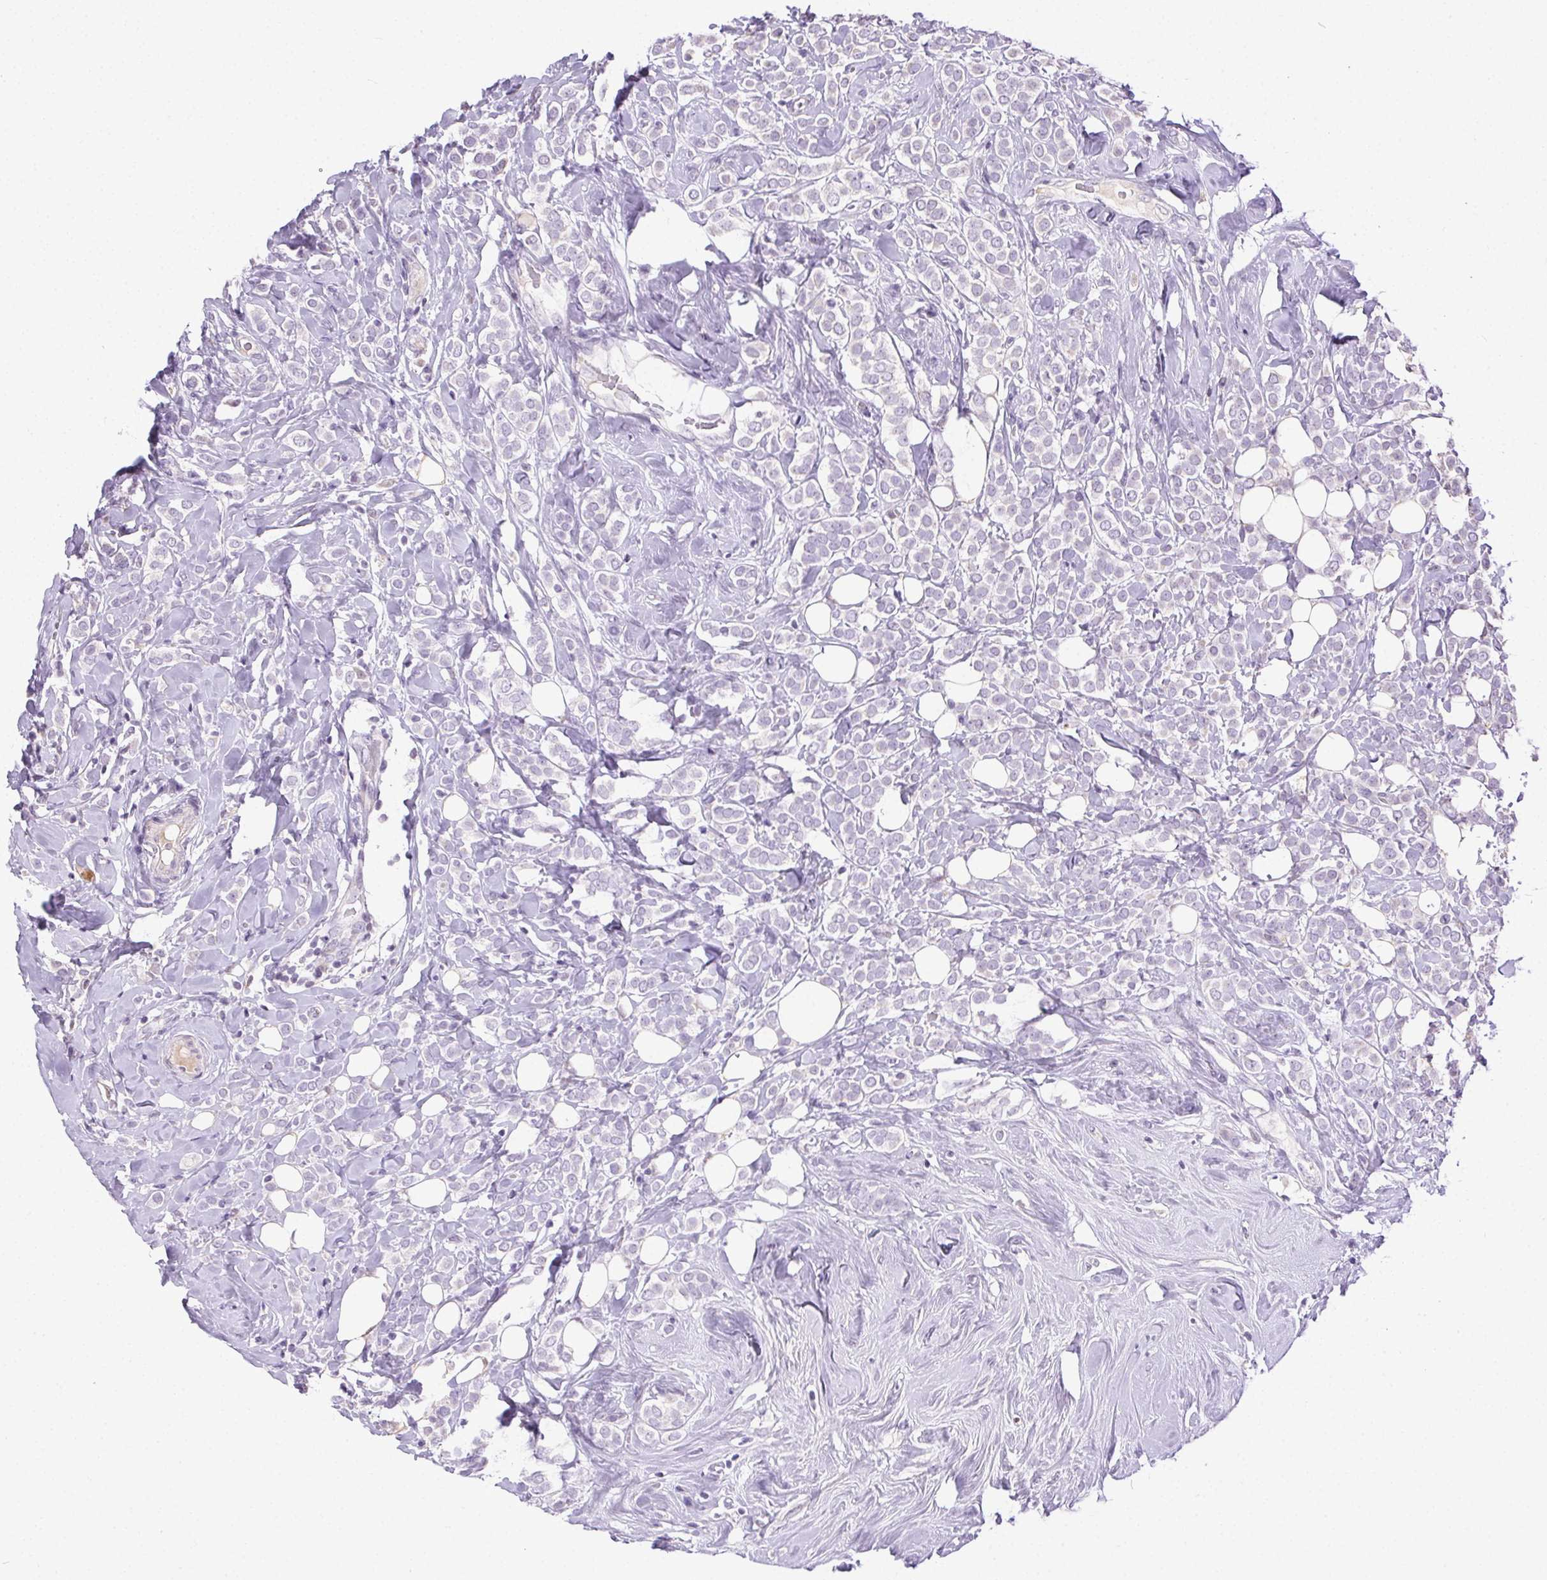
{"staining": {"intensity": "negative", "quantity": "none", "location": "none"}, "tissue": "breast cancer", "cell_type": "Tumor cells", "image_type": "cancer", "snomed": [{"axis": "morphology", "description": "Lobular carcinoma"}, {"axis": "topography", "description": "Breast"}], "caption": "This is an immunohistochemistry histopathology image of human breast cancer (lobular carcinoma). There is no positivity in tumor cells.", "gene": "SYCE2", "patient": {"sex": "female", "age": 49}}